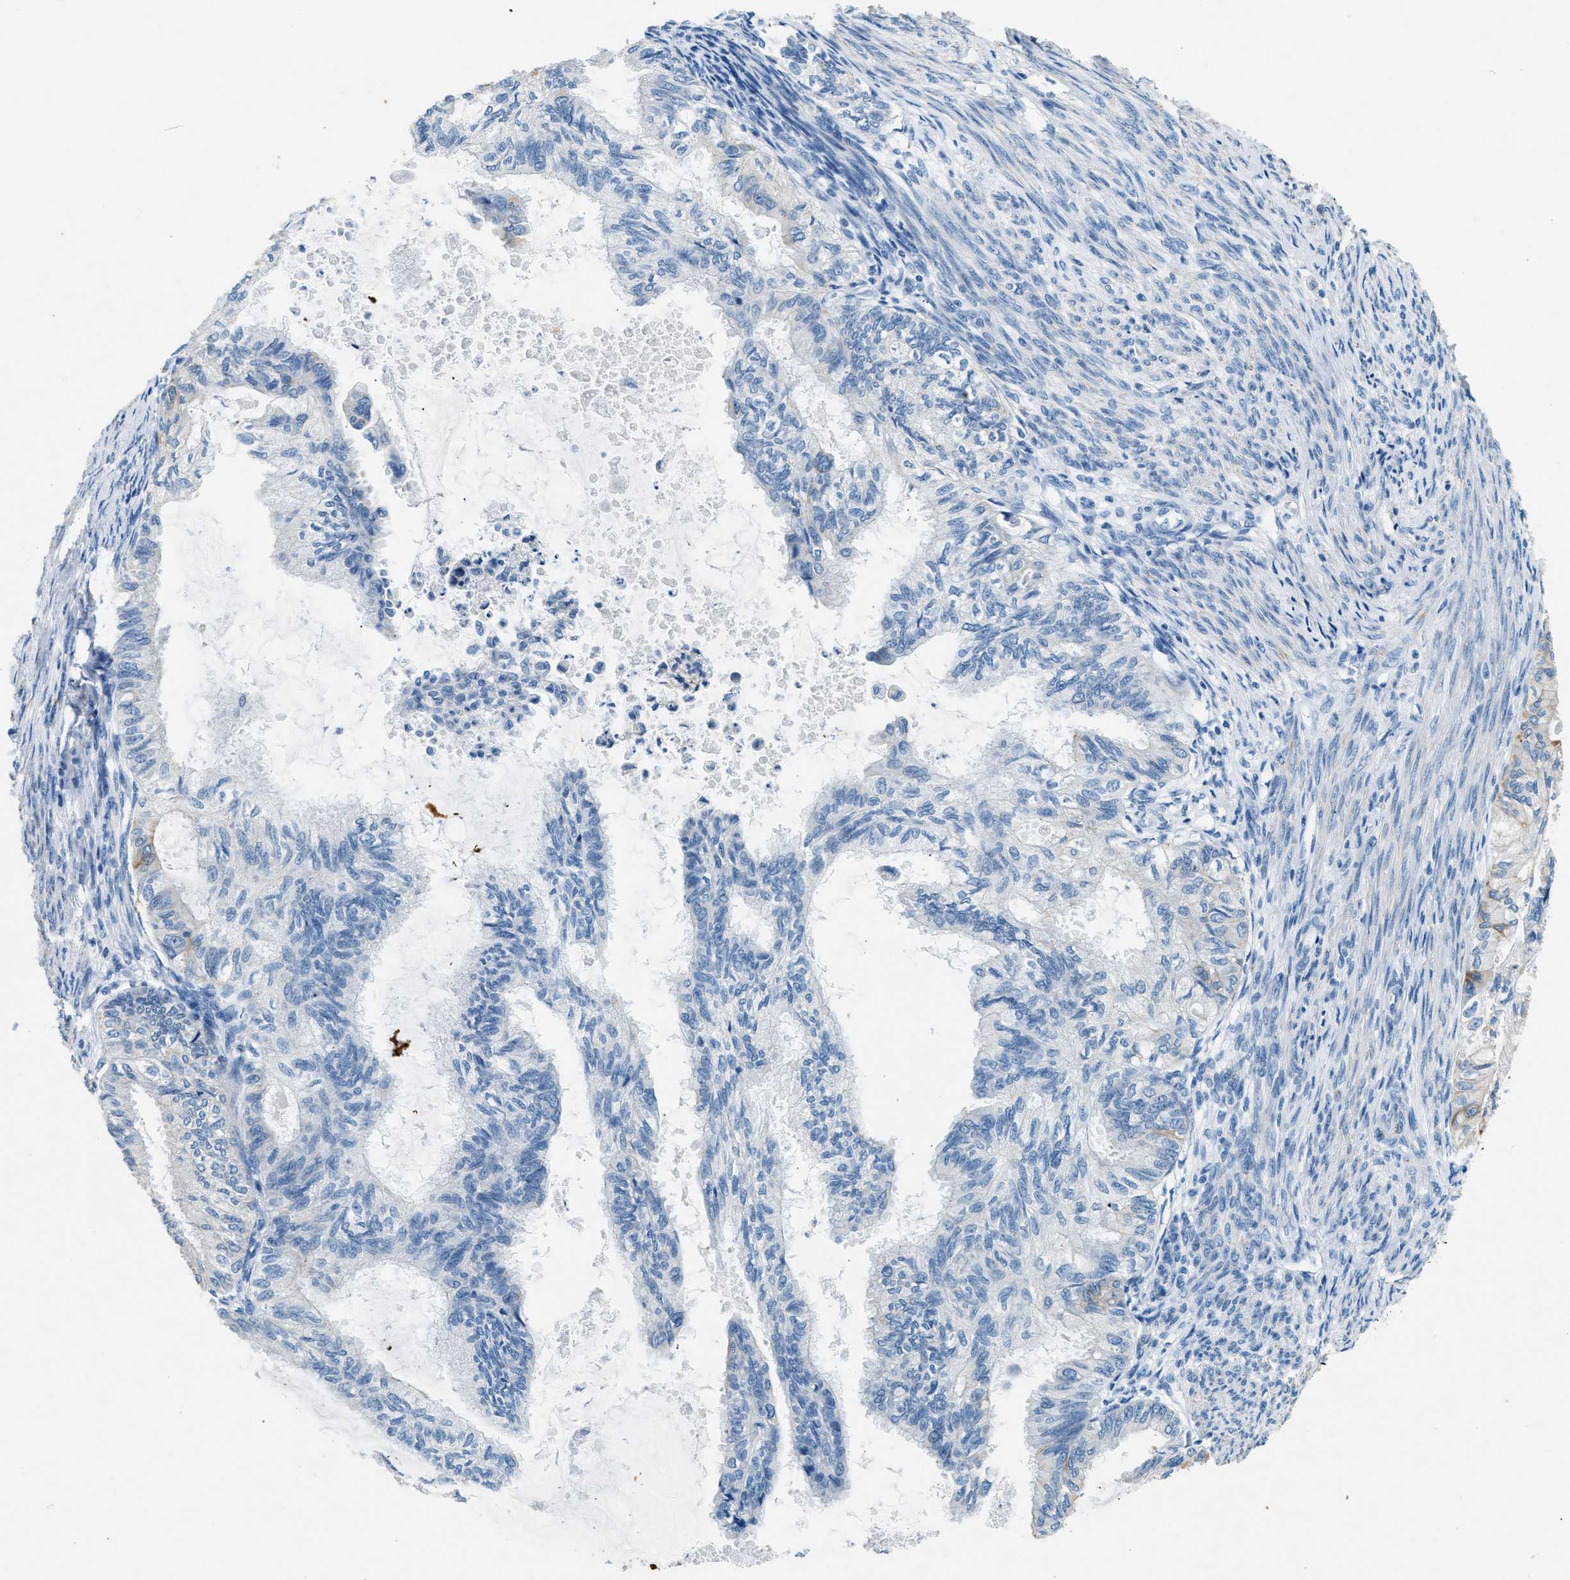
{"staining": {"intensity": "weak", "quantity": "<25%", "location": "cytoplasmic/membranous"}, "tissue": "cervical cancer", "cell_type": "Tumor cells", "image_type": "cancer", "snomed": [{"axis": "morphology", "description": "Normal tissue, NOS"}, {"axis": "morphology", "description": "Adenocarcinoma, NOS"}, {"axis": "topography", "description": "Cervix"}, {"axis": "topography", "description": "Endometrium"}], "caption": "High power microscopy image of an immunohistochemistry (IHC) photomicrograph of adenocarcinoma (cervical), revealing no significant staining in tumor cells.", "gene": "CFAP20", "patient": {"sex": "female", "age": 86}}